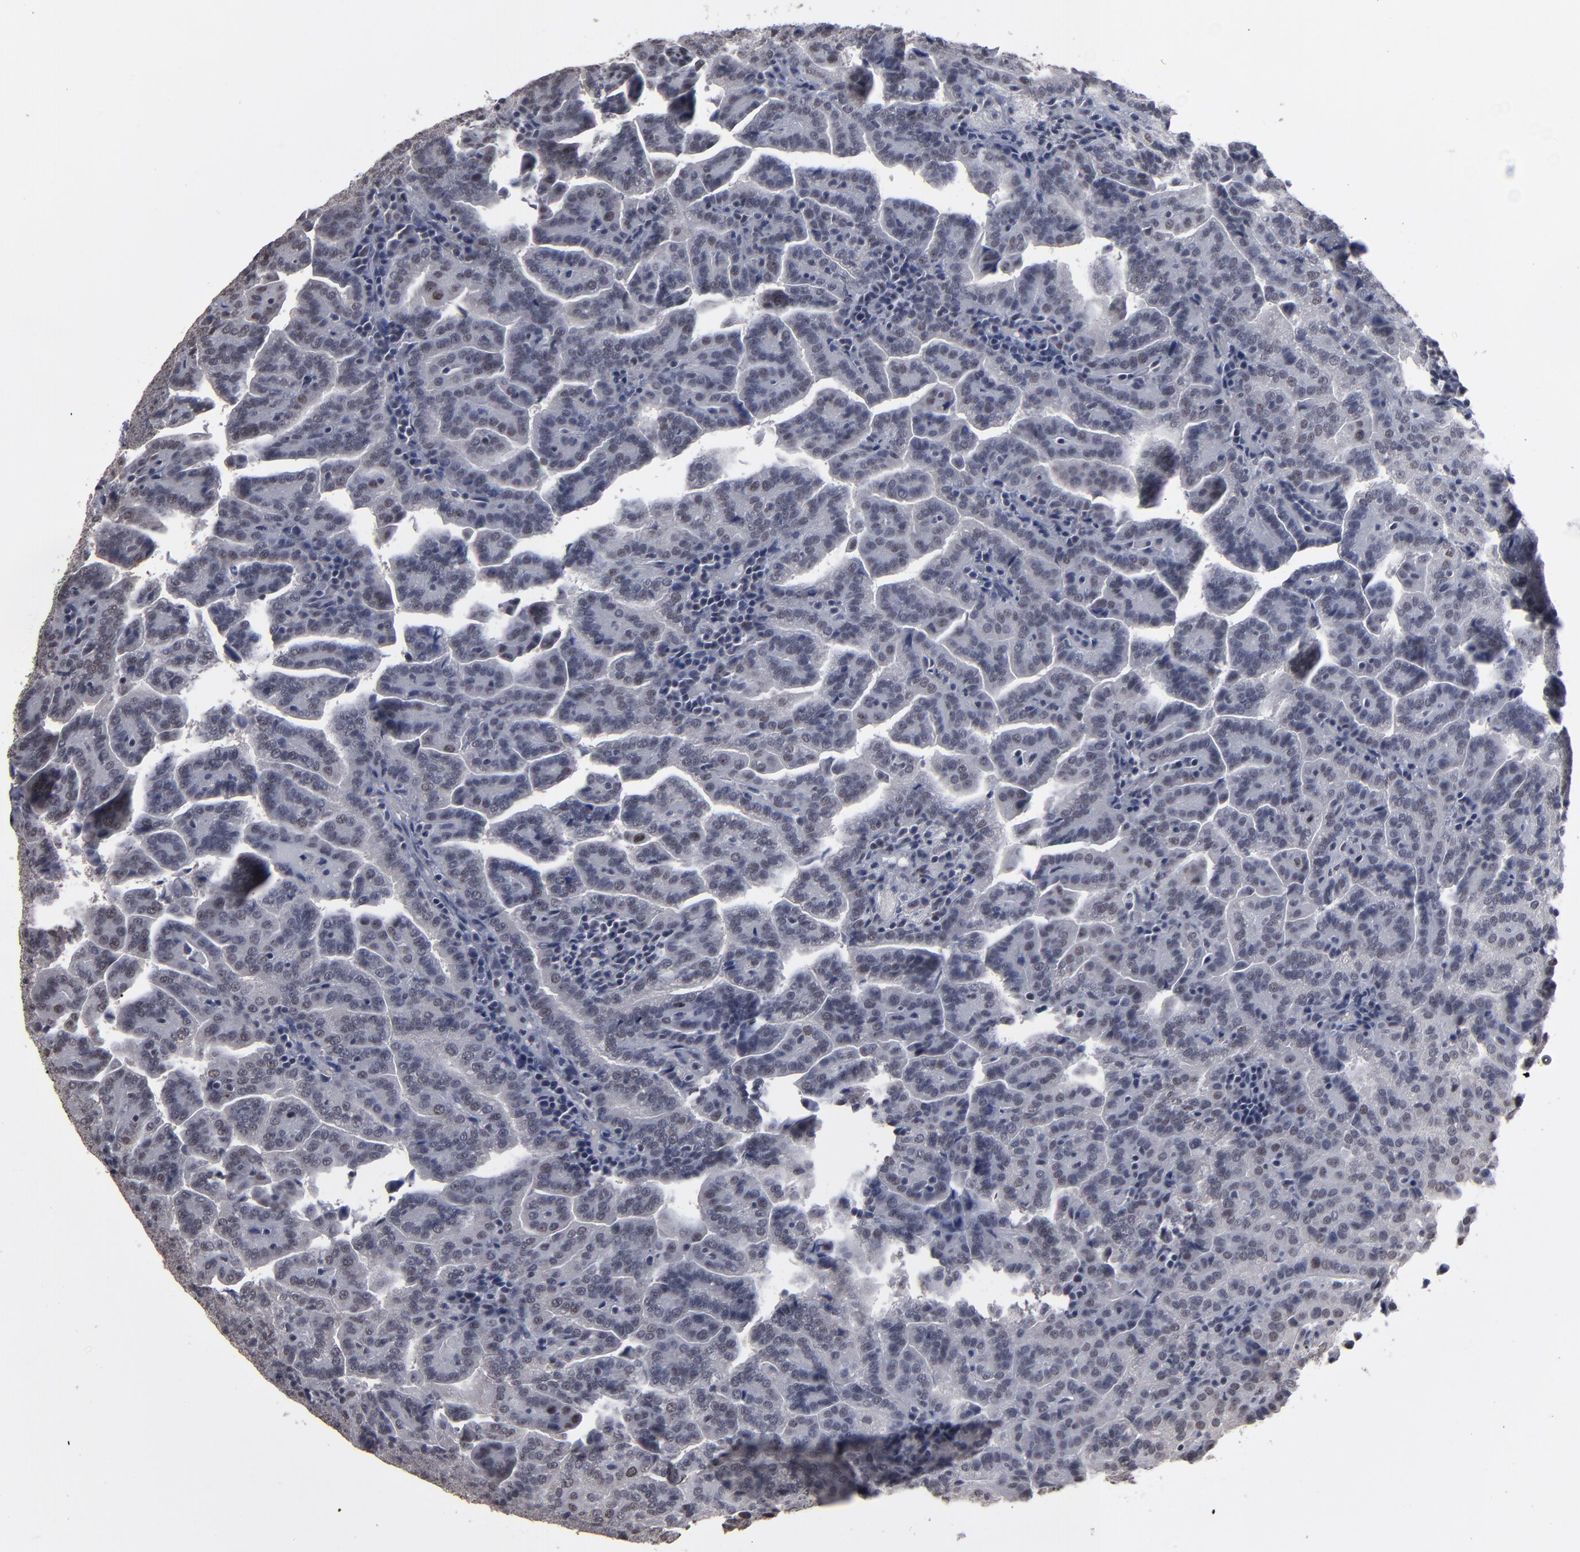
{"staining": {"intensity": "negative", "quantity": "none", "location": "none"}, "tissue": "renal cancer", "cell_type": "Tumor cells", "image_type": "cancer", "snomed": [{"axis": "morphology", "description": "Adenocarcinoma, NOS"}, {"axis": "topography", "description": "Kidney"}], "caption": "Immunohistochemical staining of human adenocarcinoma (renal) reveals no significant expression in tumor cells.", "gene": "SSRP1", "patient": {"sex": "male", "age": 61}}